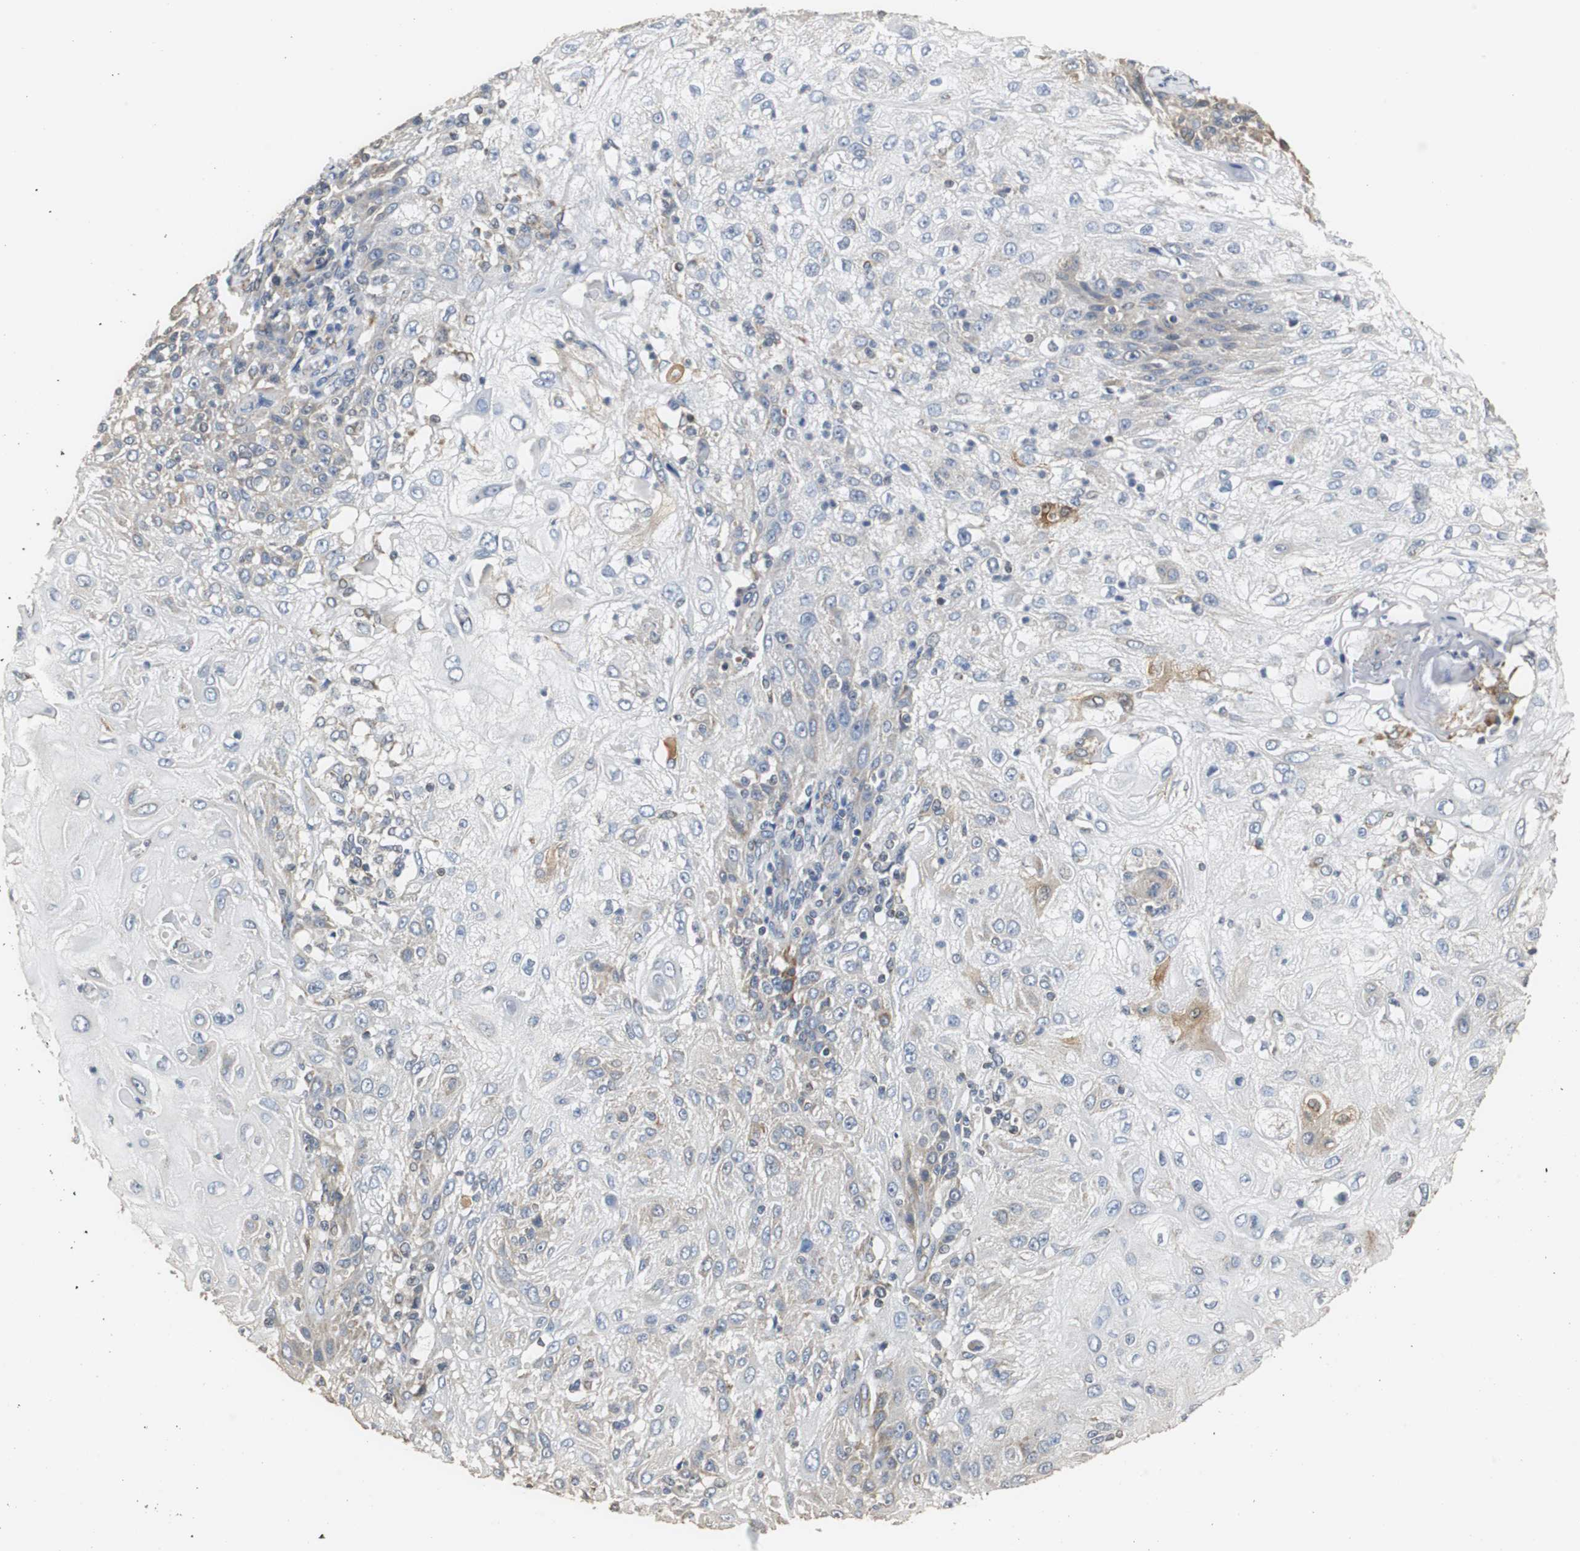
{"staining": {"intensity": "weak", "quantity": "<25%", "location": "cytoplasmic/membranous"}, "tissue": "skin cancer", "cell_type": "Tumor cells", "image_type": "cancer", "snomed": [{"axis": "morphology", "description": "Normal tissue, NOS"}, {"axis": "morphology", "description": "Squamous cell carcinoma, NOS"}, {"axis": "topography", "description": "Skin"}], "caption": "The immunohistochemistry (IHC) image has no significant expression in tumor cells of squamous cell carcinoma (skin) tissue.", "gene": "HMGCL", "patient": {"sex": "female", "age": 83}}